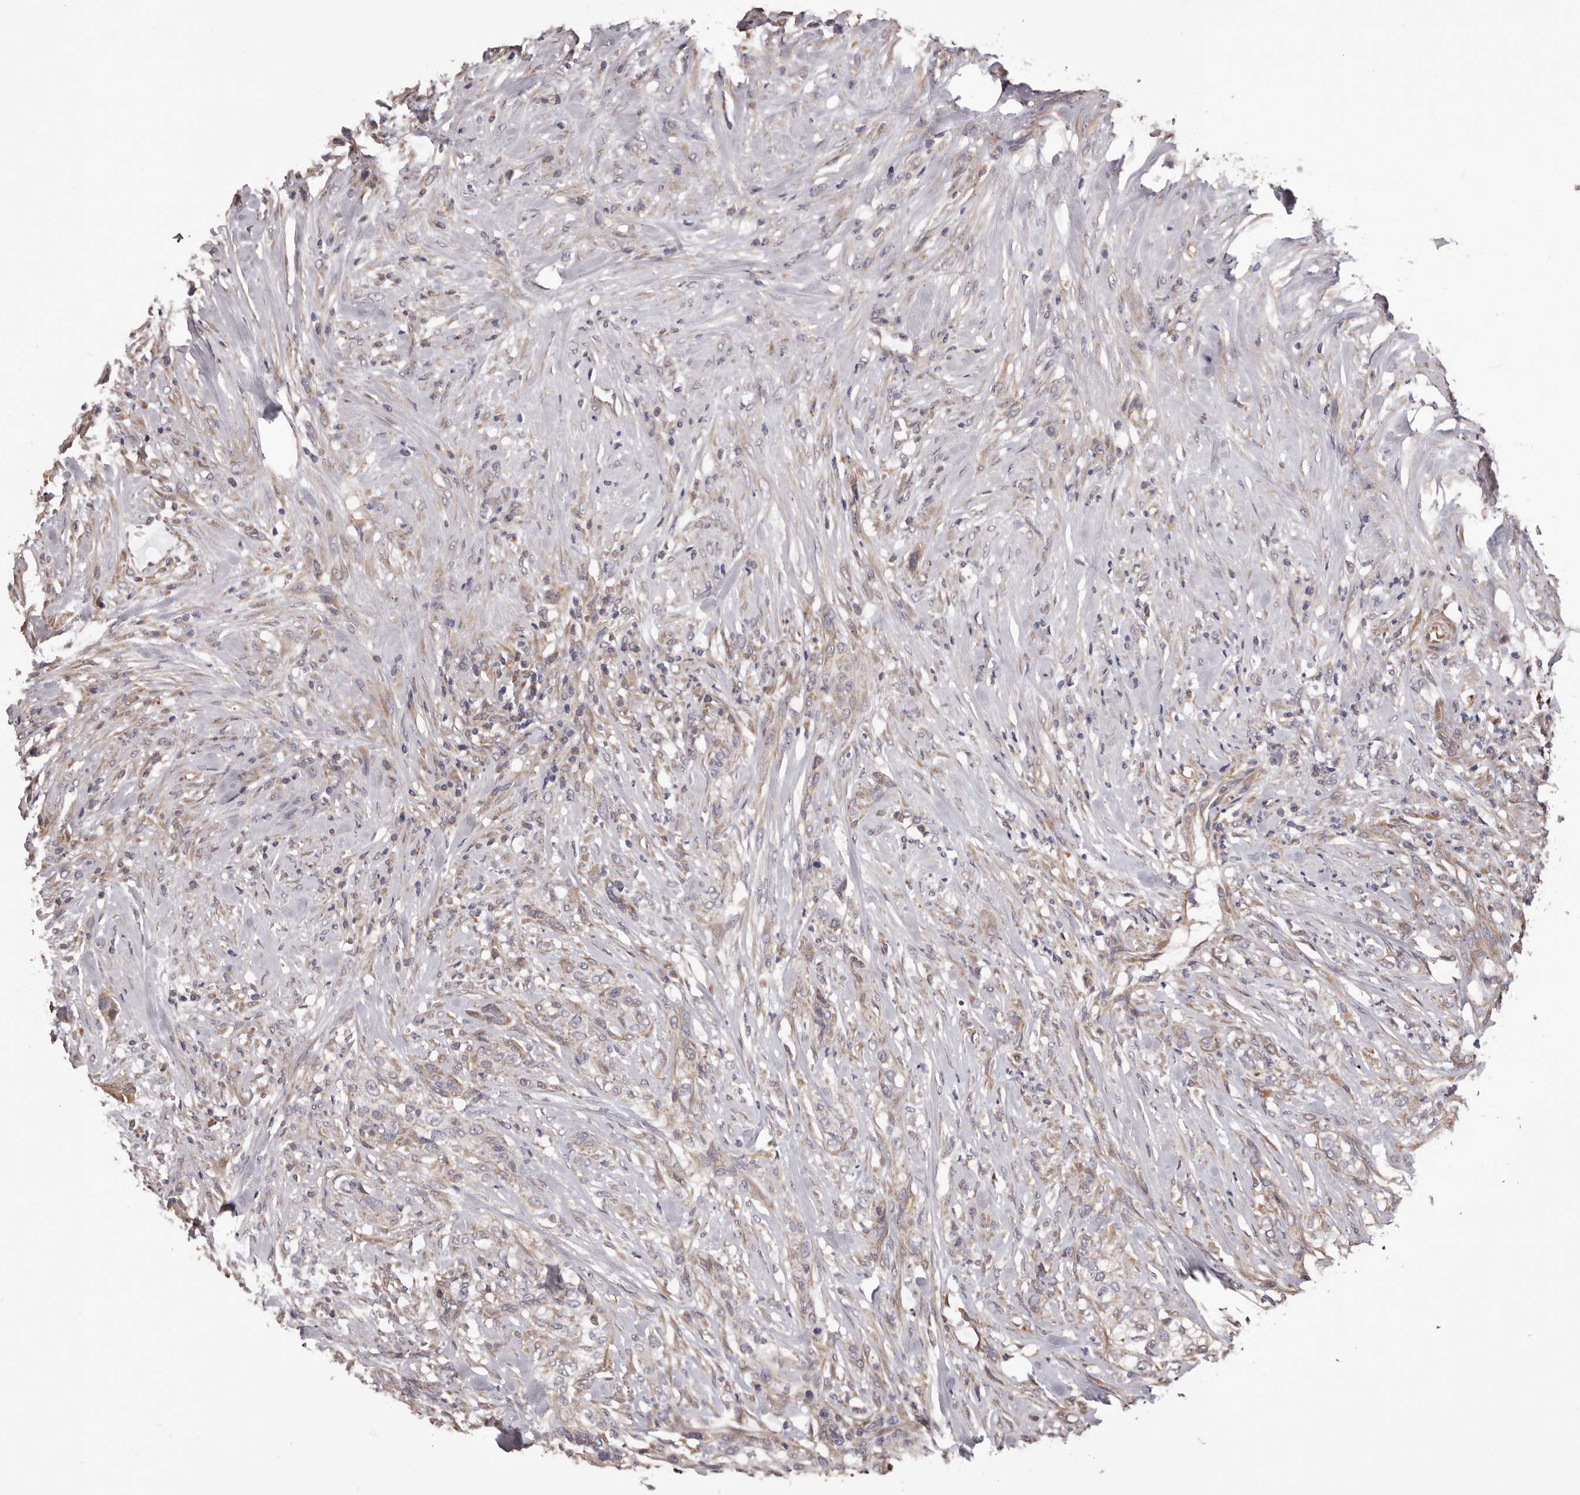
{"staining": {"intensity": "negative", "quantity": "none", "location": "none"}, "tissue": "urothelial cancer", "cell_type": "Tumor cells", "image_type": "cancer", "snomed": [{"axis": "morphology", "description": "Urothelial carcinoma, High grade"}, {"axis": "topography", "description": "Urinary bladder"}], "caption": "Urothelial cancer was stained to show a protein in brown. There is no significant expression in tumor cells.", "gene": "CEP104", "patient": {"sex": "male", "age": 35}}